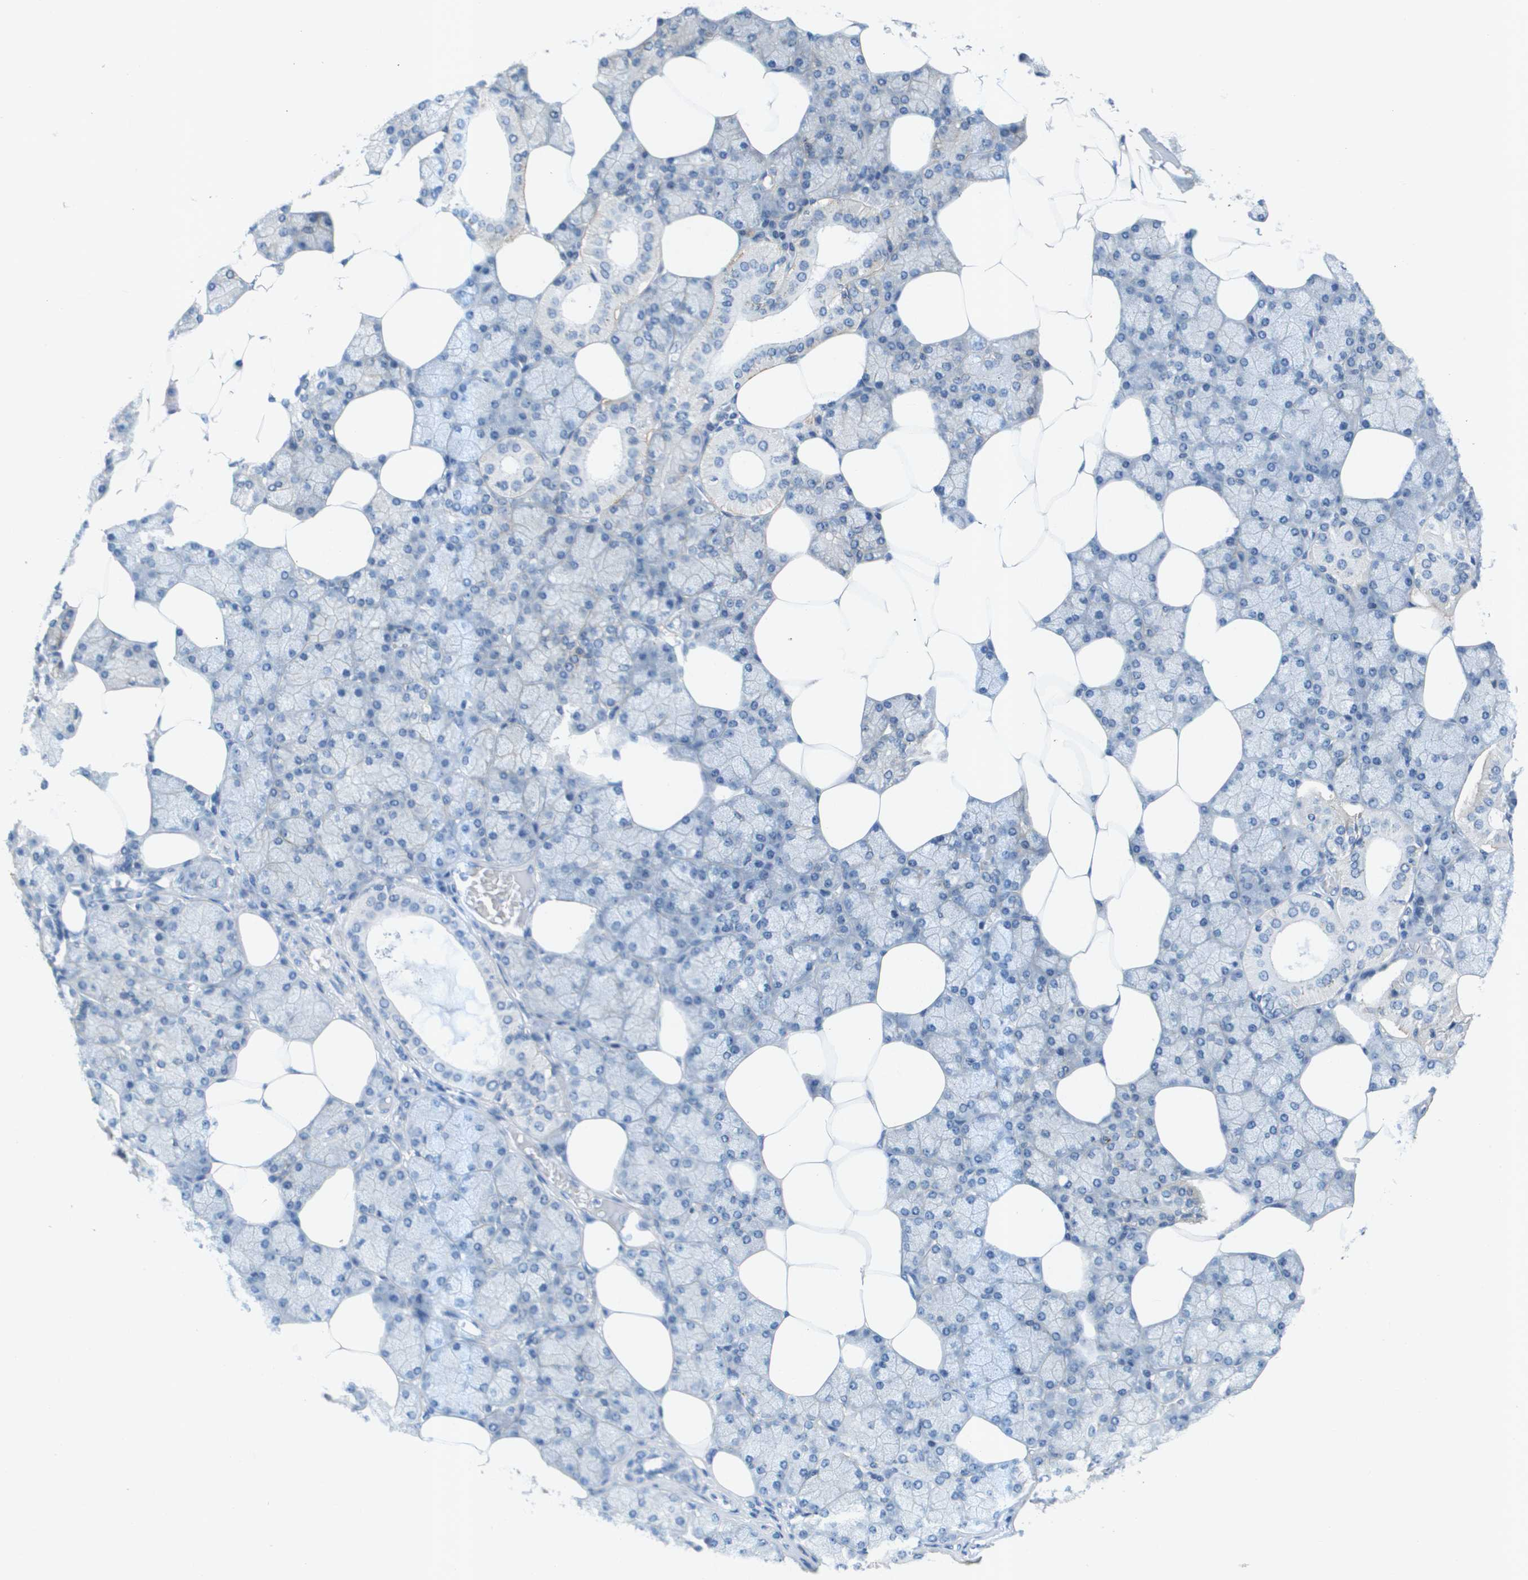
{"staining": {"intensity": "moderate", "quantity": "<25%", "location": "cytoplasmic/membranous"}, "tissue": "salivary gland", "cell_type": "Glandular cells", "image_type": "normal", "snomed": [{"axis": "morphology", "description": "Normal tissue, NOS"}, {"axis": "topography", "description": "Salivary gland"}], "caption": "IHC of normal salivary gland shows low levels of moderate cytoplasmic/membranous positivity in about <25% of glandular cells.", "gene": "ITGA6", "patient": {"sex": "male", "age": 62}}